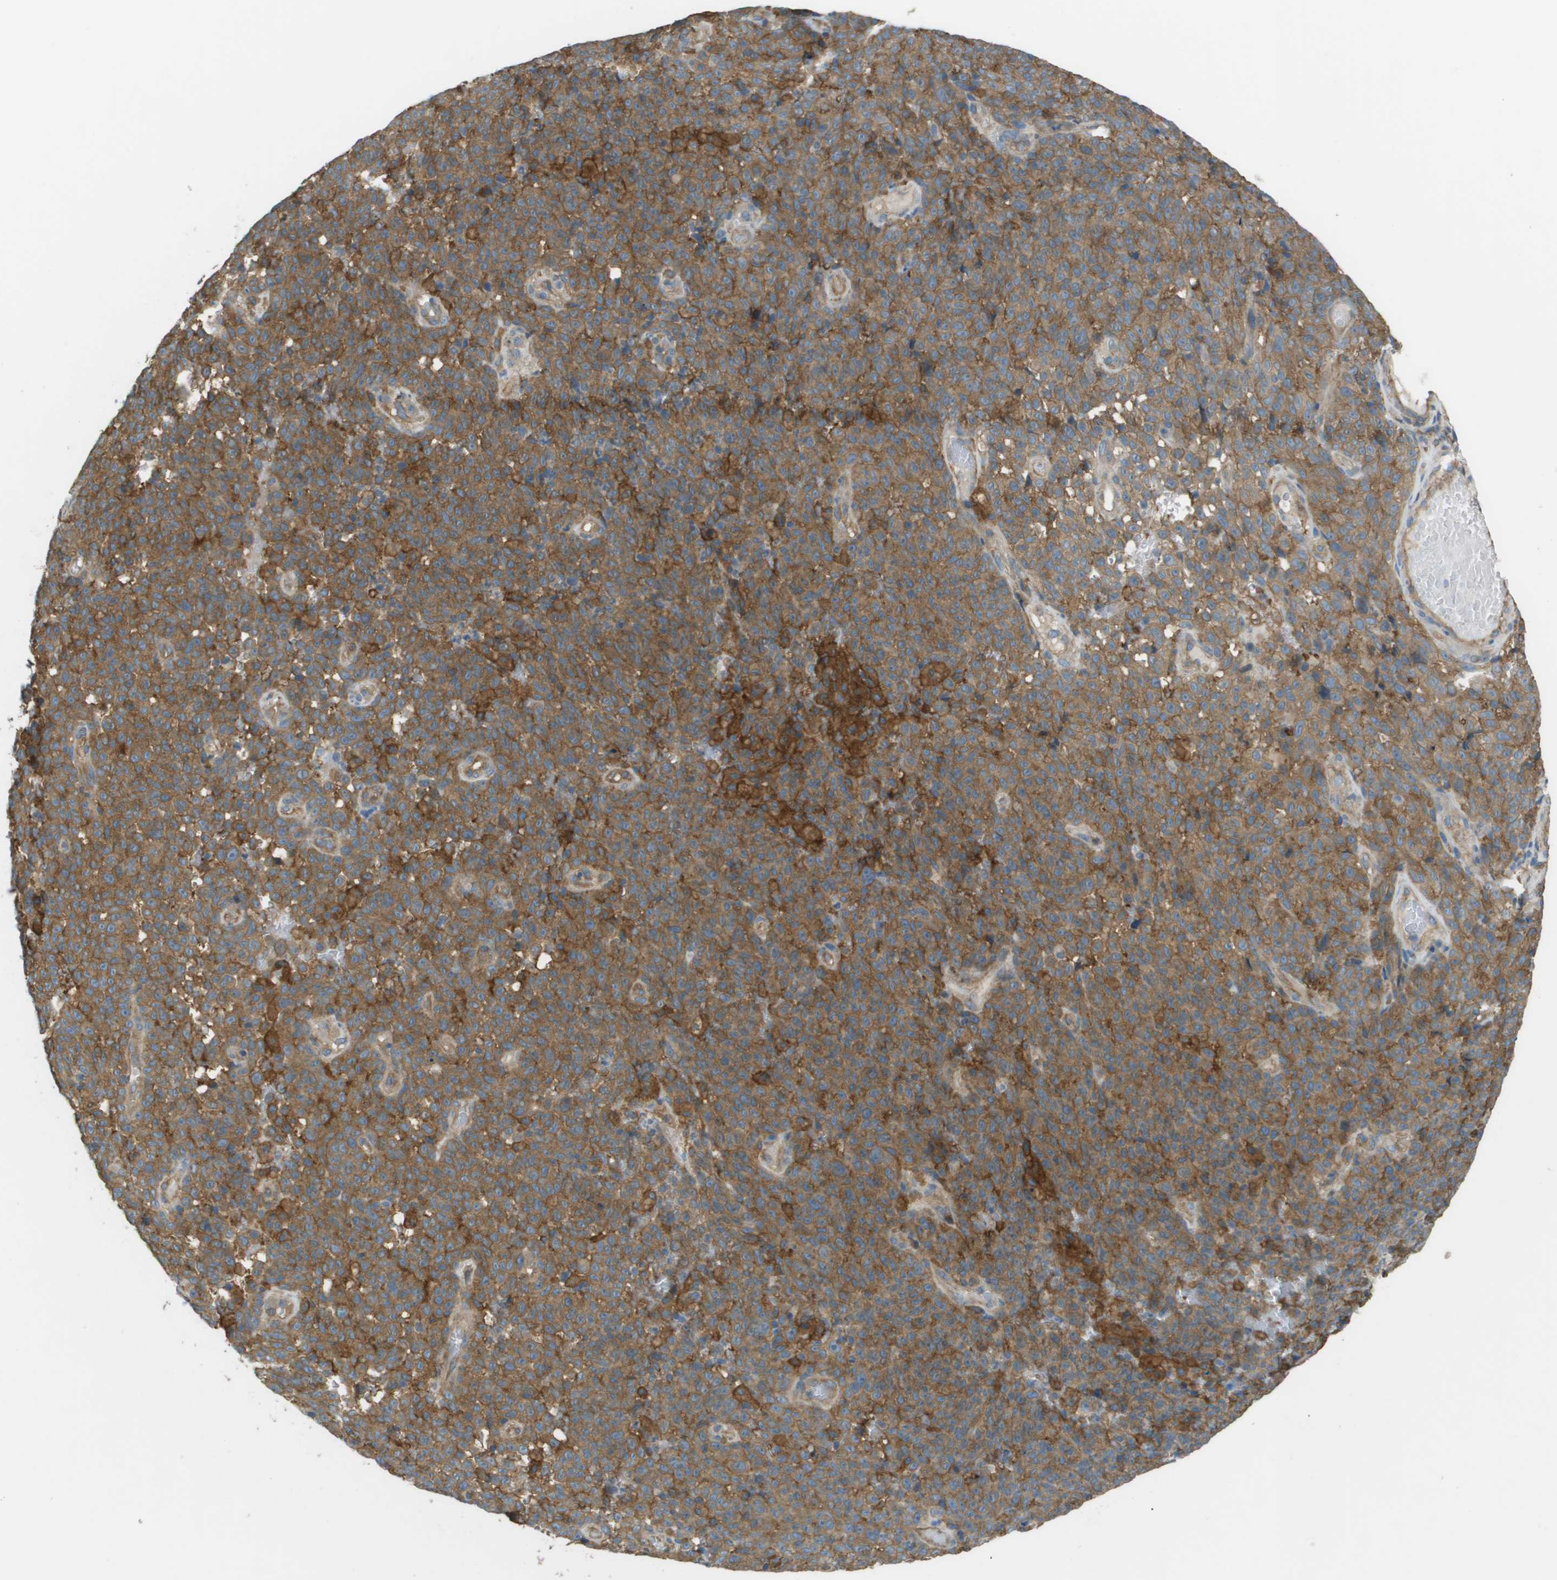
{"staining": {"intensity": "moderate", "quantity": "25%-75%", "location": "cytoplasmic/membranous"}, "tissue": "melanoma", "cell_type": "Tumor cells", "image_type": "cancer", "snomed": [{"axis": "morphology", "description": "Malignant melanoma, NOS"}, {"axis": "topography", "description": "Skin"}], "caption": "Moderate cytoplasmic/membranous protein positivity is appreciated in about 25%-75% of tumor cells in melanoma.", "gene": "CORO1B", "patient": {"sex": "female", "age": 82}}